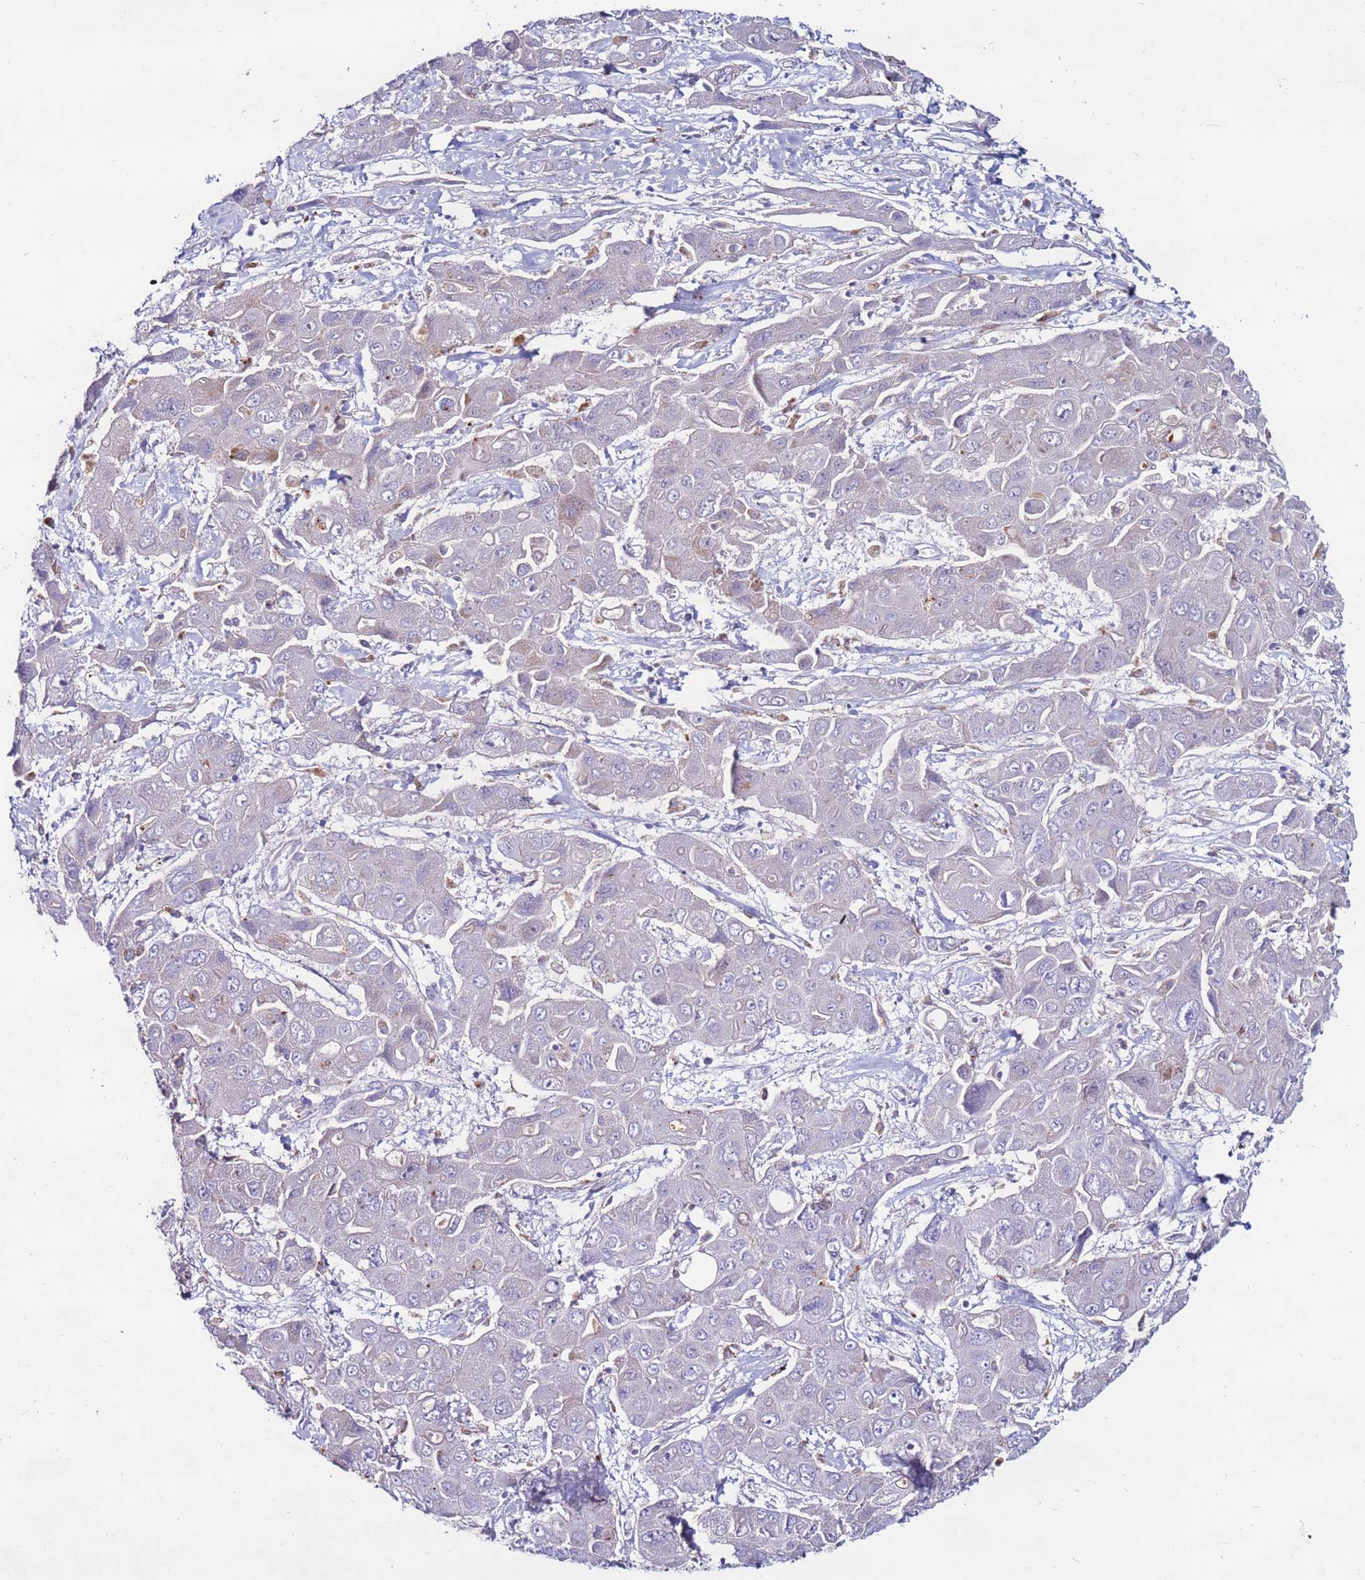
{"staining": {"intensity": "negative", "quantity": "none", "location": "none"}, "tissue": "liver cancer", "cell_type": "Tumor cells", "image_type": "cancer", "snomed": [{"axis": "morphology", "description": "Cholangiocarcinoma"}, {"axis": "topography", "description": "Liver"}], "caption": "DAB (3,3'-diaminobenzidine) immunohistochemical staining of liver cancer exhibits no significant staining in tumor cells. (IHC, brightfield microscopy, high magnification).", "gene": "CLEC4M", "patient": {"sex": "male", "age": 67}}